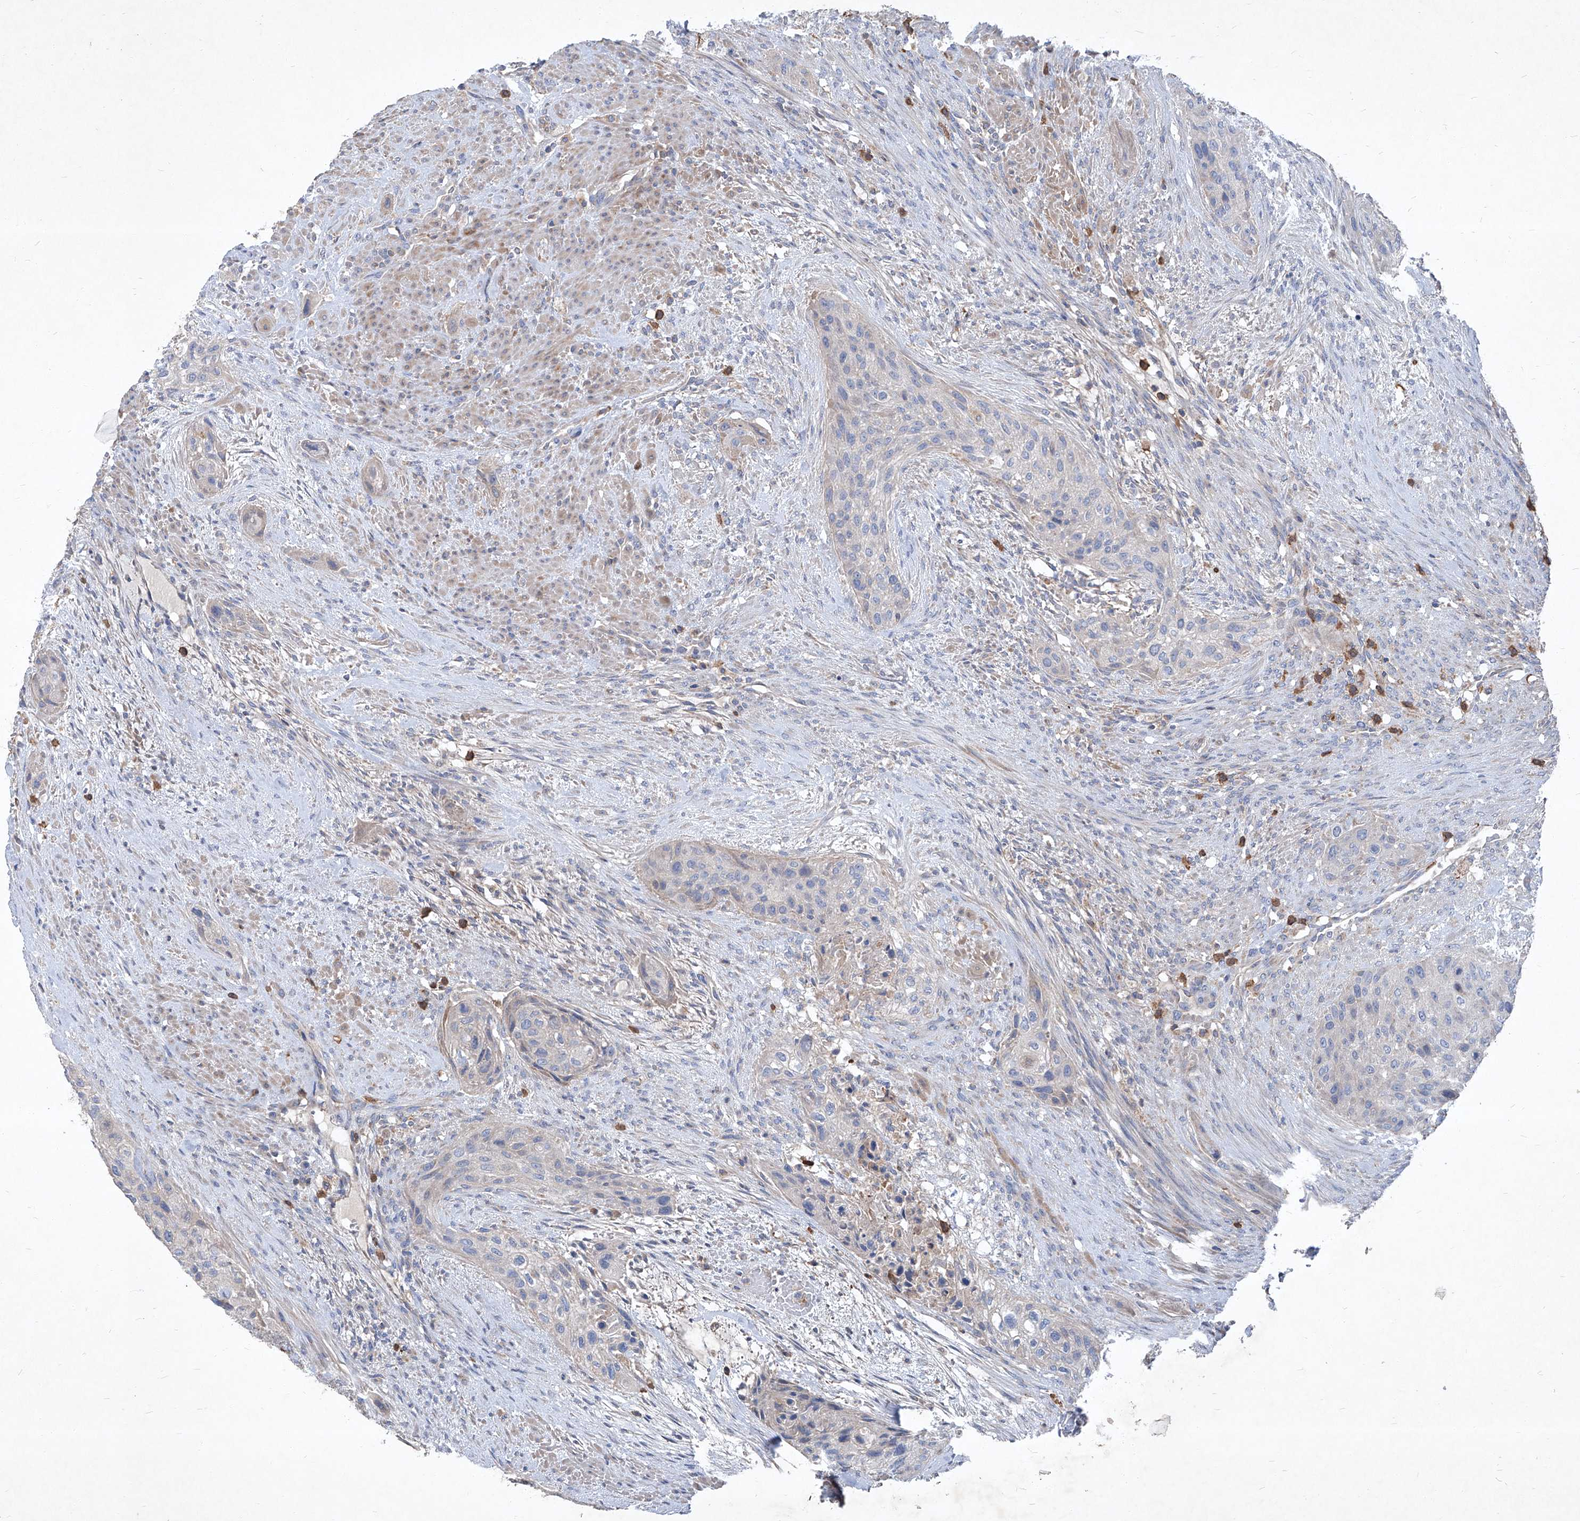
{"staining": {"intensity": "negative", "quantity": "none", "location": "none"}, "tissue": "urothelial cancer", "cell_type": "Tumor cells", "image_type": "cancer", "snomed": [{"axis": "morphology", "description": "Urothelial carcinoma, High grade"}, {"axis": "topography", "description": "Urinary bladder"}], "caption": "An image of urothelial carcinoma (high-grade) stained for a protein reveals no brown staining in tumor cells.", "gene": "EPHA8", "patient": {"sex": "male", "age": 35}}